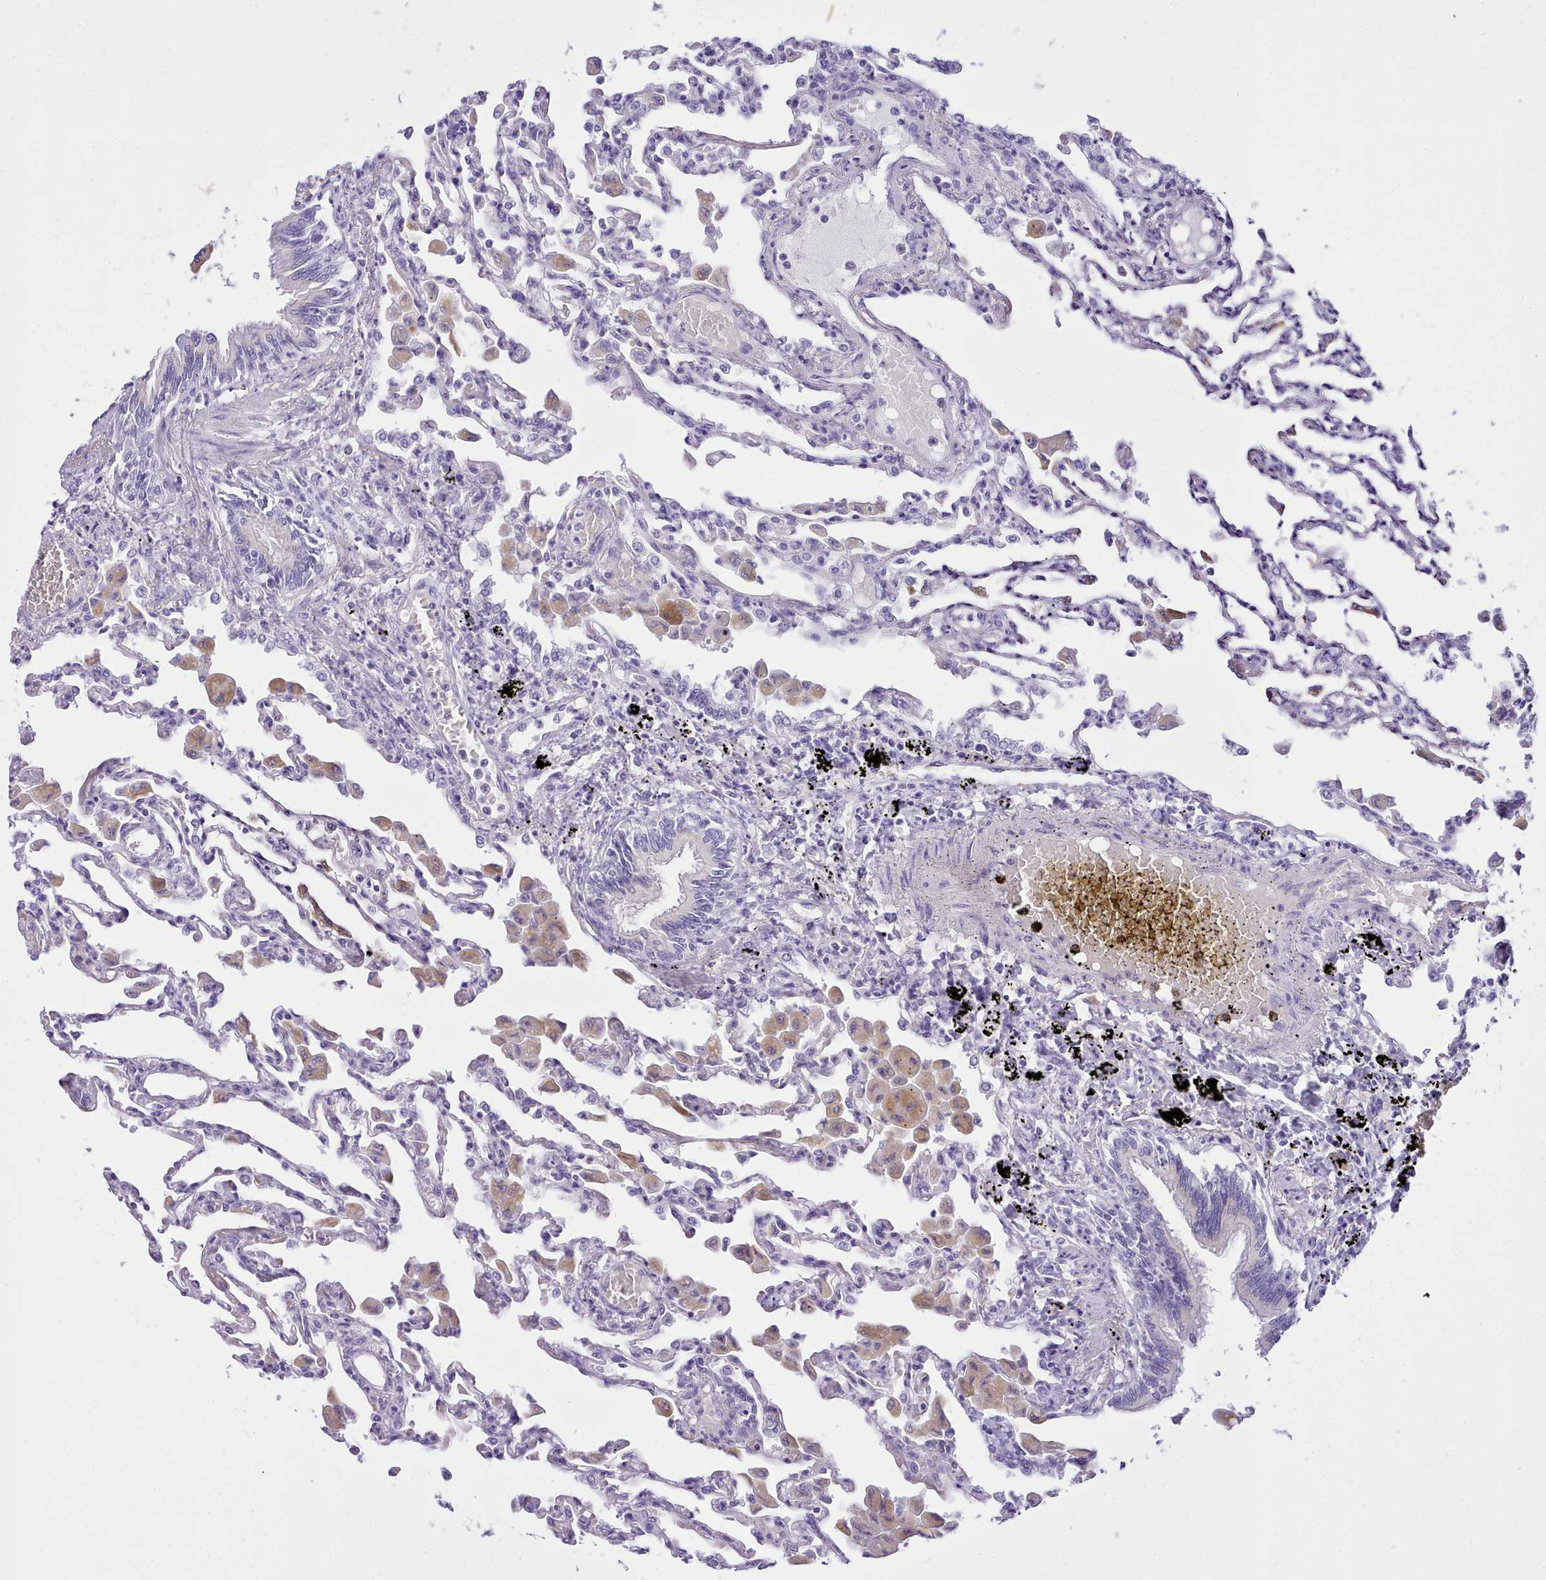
{"staining": {"intensity": "negative", "quantity": "none", "location": "none"}, "tissue": "lung", "cell_type": "Alveolar cells", "image_type": "normal", "snomed": [{"axis": "morphology", "description": "Normal tissue, NOS"}, {"axis": "topography", "description": "Bronchus"}, {"axis": "topography", "description": "Lung"}], "caption": "Alveolar cells show no significant protein staining in unremarkable lung. The staining is performed using DAB (3,3'-diaminobenzidine) brown chromogen with nuclei counter-stained in using hematoxylin.", "gene": "LRRC37A2", "patient": {"sex": "female", "age": 49}}